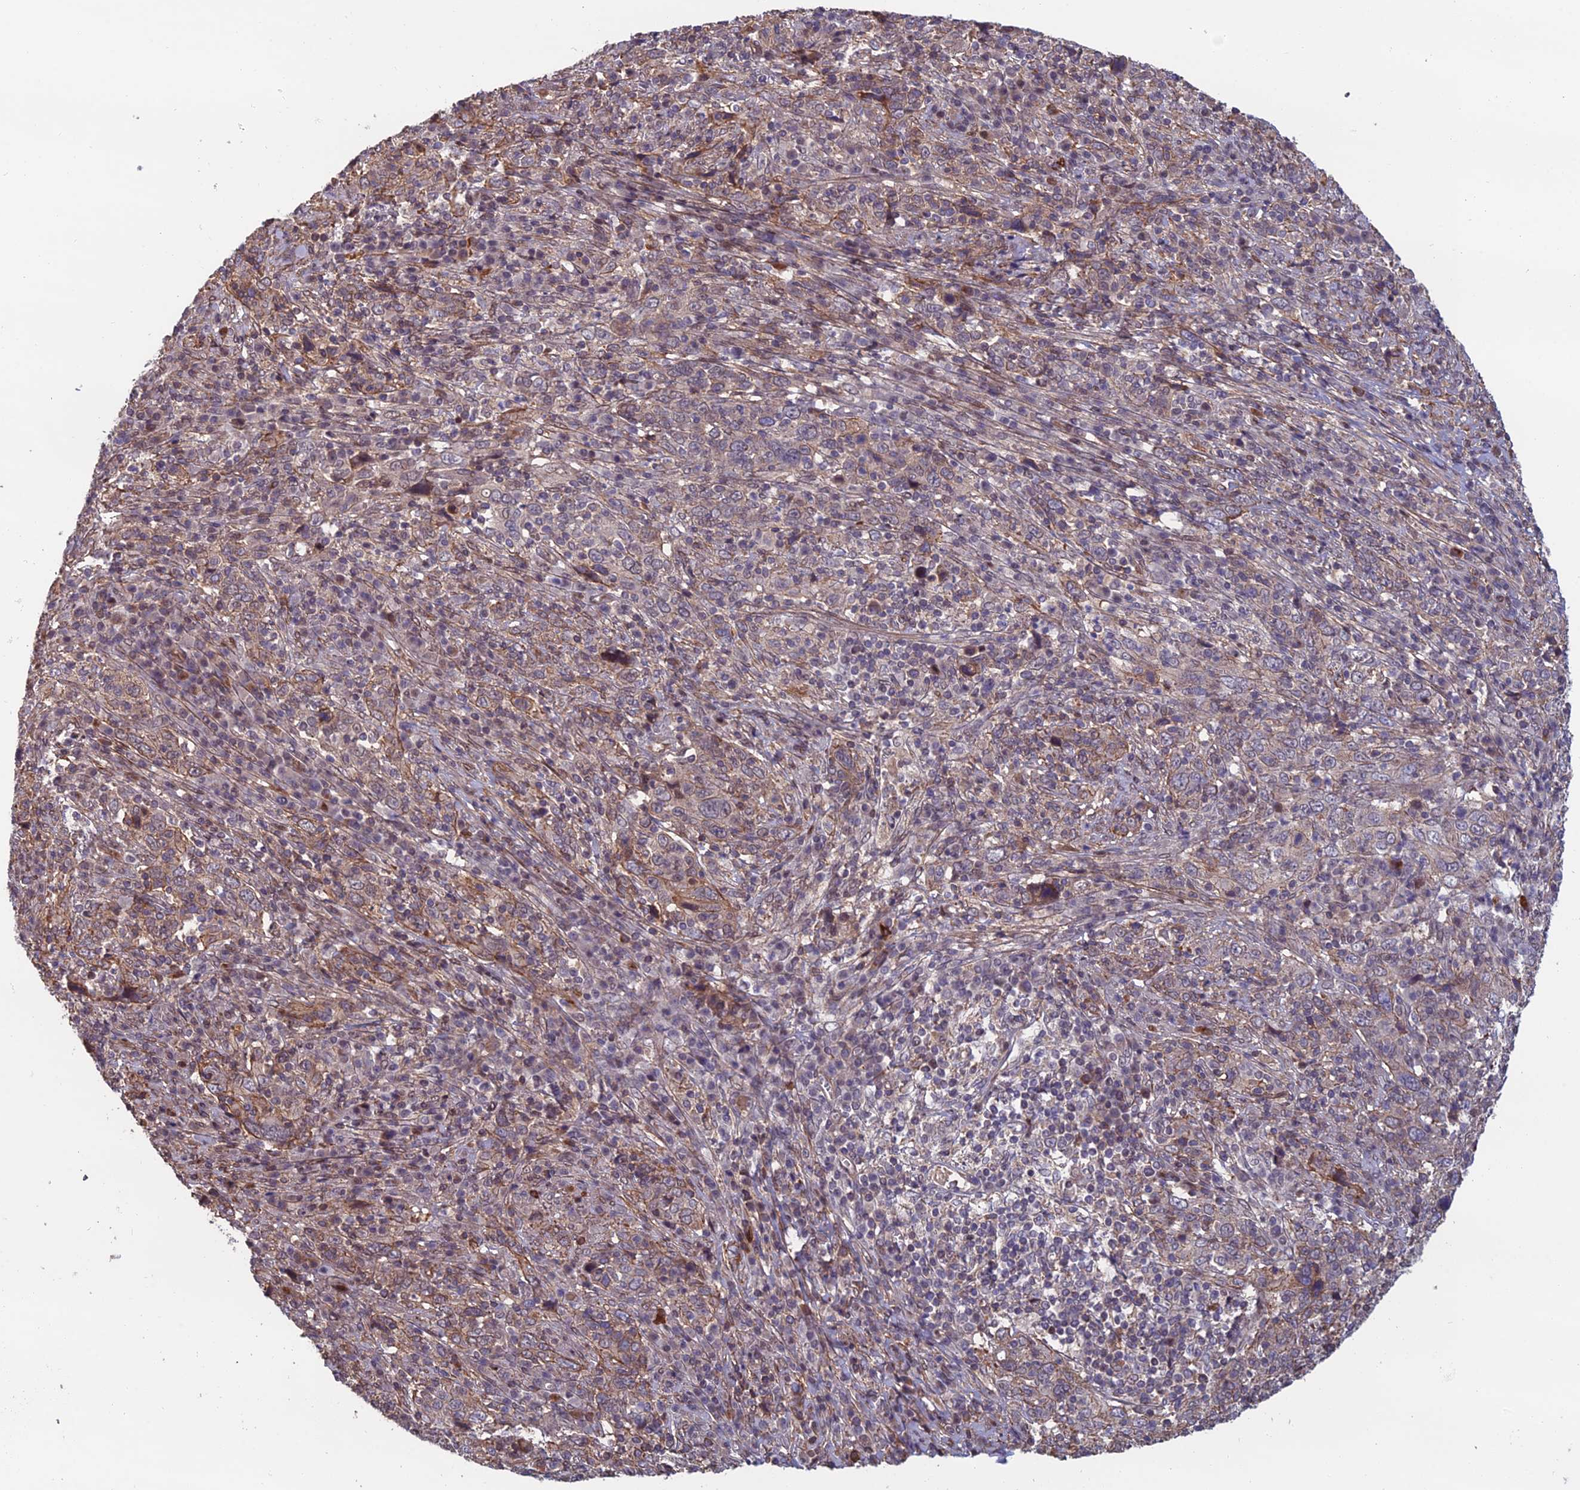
{"staining": {"intensity": "weak", "quantity": "25%-75%", "location": "cytoplasmic/membranous"}, "tissue": "cervical cancer", "cell_type": "Tumor cells", "image_type": "cancer", "snomed": [{"axis": "morphology", "description": "Squamous cell carcinoma, NOS"}, {"axis": "topography", "description": "Cervix"}], "caption": "Protein analysis of cervical cancer tissue exhibits weak cytoplasmic/membranous staining in approximately 25%-75% of tumor cells. (IHC, brightfield microscopy, high magnification).", "gene": "CCDC183", "patient": {"sex": "female", "age": 46}}